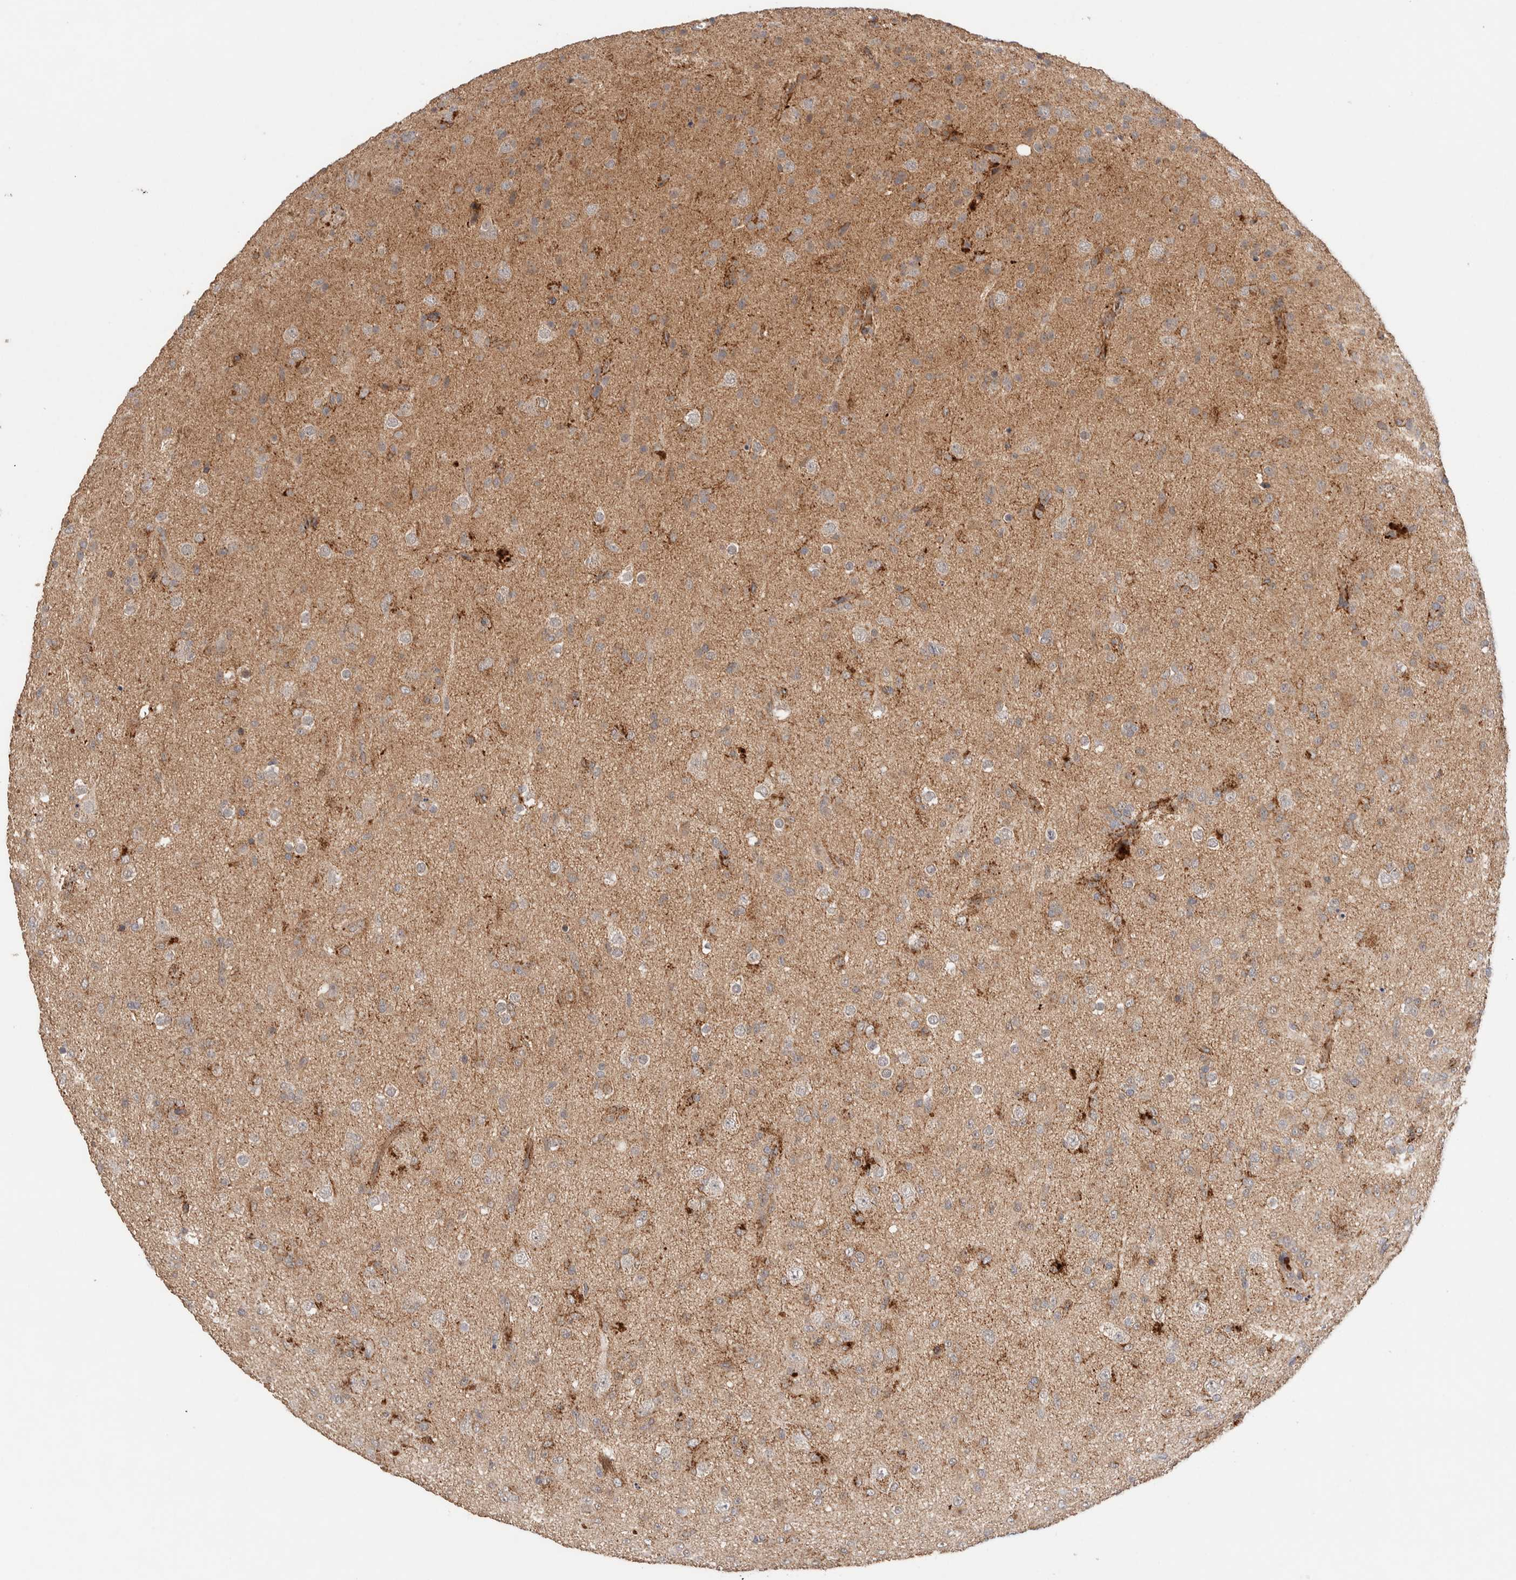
{"staining": {"intensity": "weak", "quantity": ">75%", "location": "cytoplasmic/membranous"}, "tissue": "glioma", "cell_type": "Tumor cells", "image_type": "cancer", "snomed": [{"axis": "morphology", "description": "Glioma, malignant, Low grade"}, {"axis": "topography", "description": "Brain"}], "caption": "Tumor cells demonstrate weak cytoplasmic/membranous positivity in about >75% of cells in glioma.", "gene": "CASK", "patient": {"sex": "male", "age": 65}}